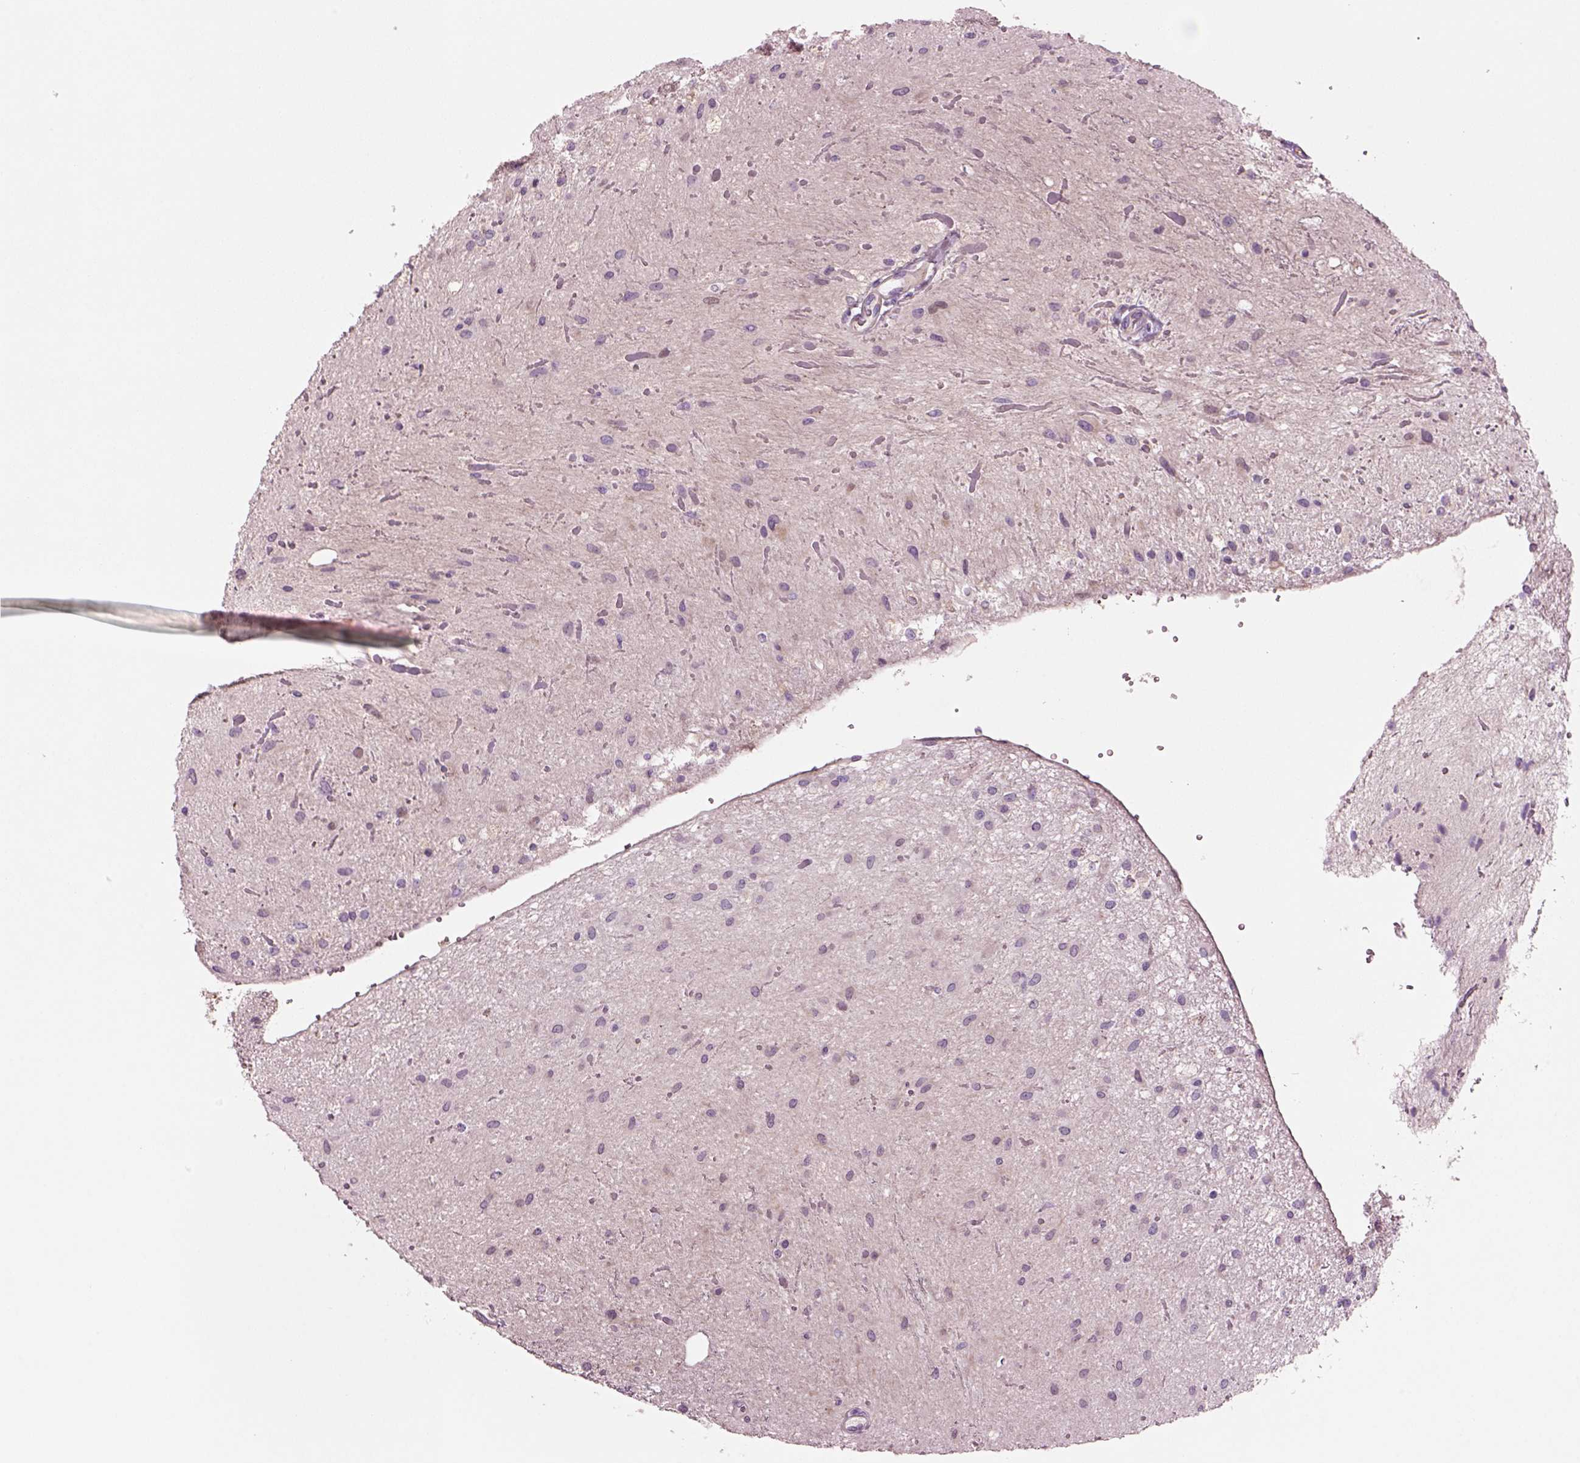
{"staining": {"intensity": "negative", "quantity": "none", "location": "none"}, "tissue": "glioma", "cell_type": "Tumor cells", "image_type": "cancer", "snomed": [{"axis": "morphology", "description": "Glioma, malignant, Low grade"}, {"axis": "topography", "description": "Cerebellum"}], "caption": "High power microscopy photomicrograph of an immunohistochemistry (IHC) image of glioma, revealing no significant positivity in tumor cells.", "gene": "PLPP7", "patient": {"sex": "female", "age": 14}}